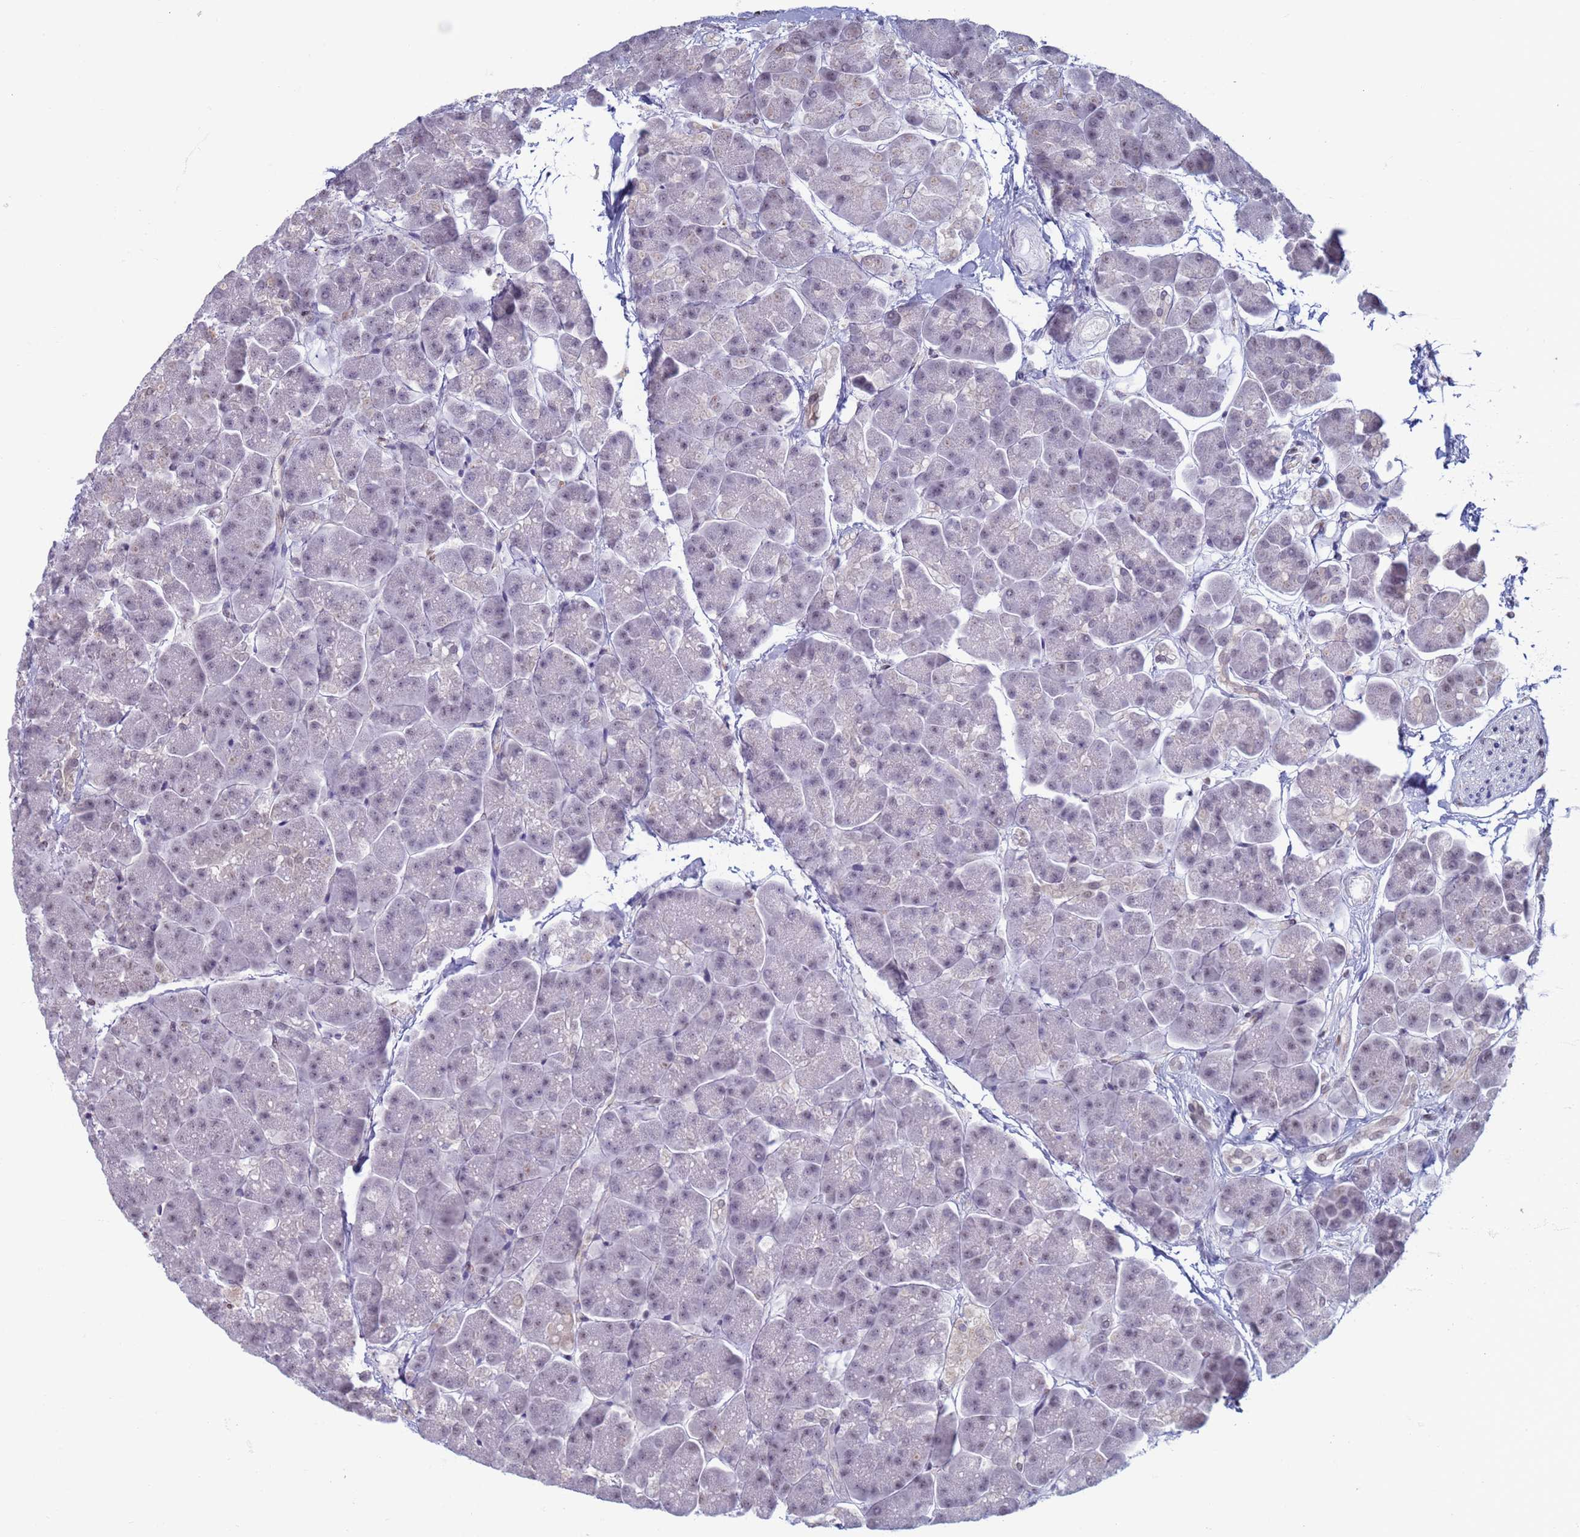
{"staining": {"intensity": "negative", "quantity": "none", "location": "none"}, "tissue": "pancreas", "cell_type": "Exocrine glandular cells", "image_type": "normal", "snomed": [{"axis": "morphology", "description": "Normal tissue, NOS"}, {"axis": "topography", "description": "Pancreas"}, {"axis": "topography", "description": "Peripheral nerve tissue"}], "caption": "DAB immunohistochemical staining of normal pancreas displays no significant staining in exocrine glandular cells. (Immunohistochemistry (ihc), brightfield microscopy, high magnification).", "gene": "SAE1", "patient": {"sex": "male", "age": 54}}